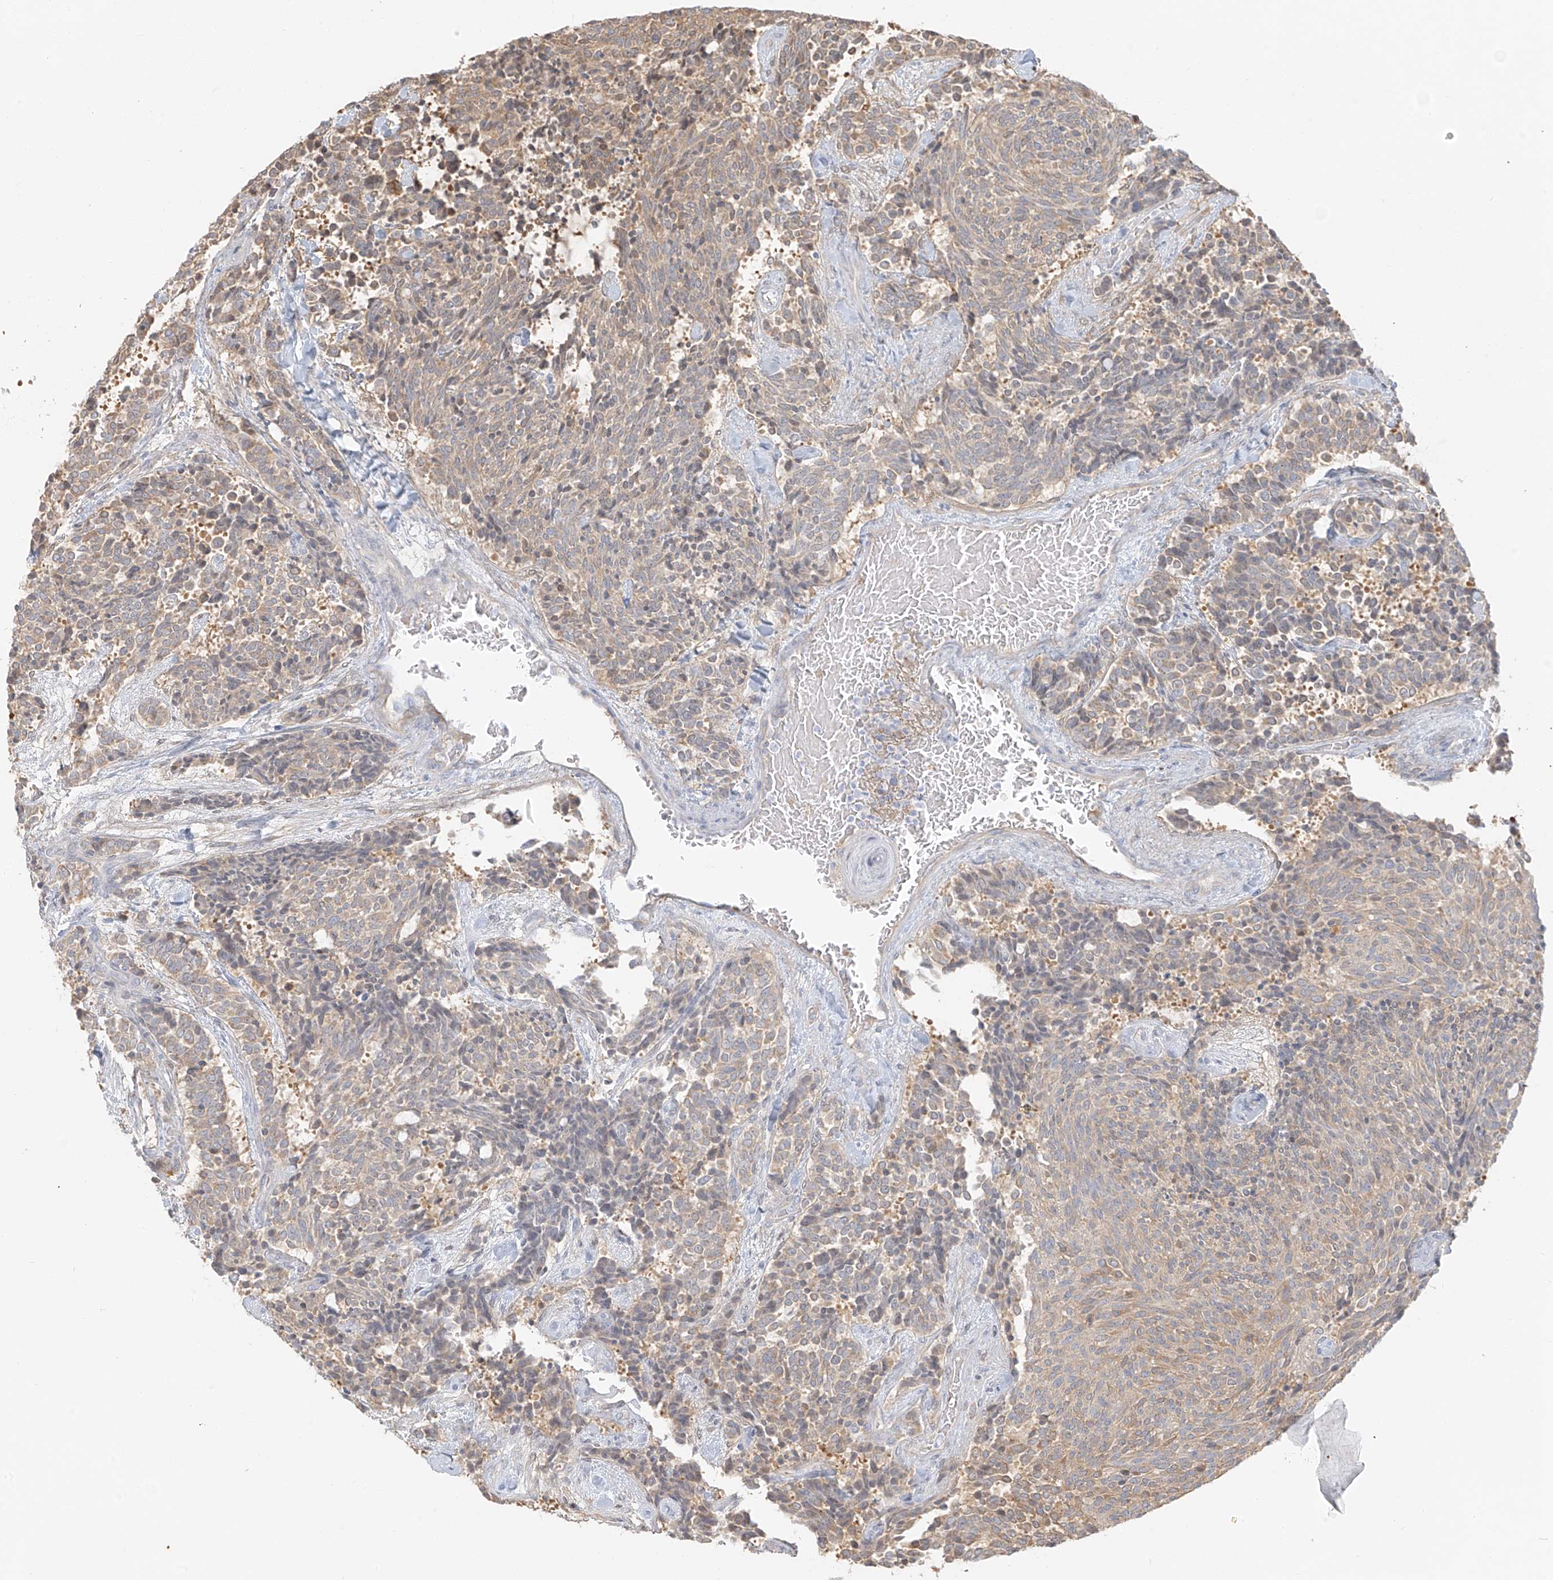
{"staining": {"intensity": "weak", "quantity": "25%-75%", "location": "cytoplasmic/membranous"}, "tissue": "carcinoid", "cell_type": "Tumor cells", "image_type": "cancer", "snomed": [{"axis": "morphology", "description": "Carcinoid, malignant, NOS"}, {"axis": "topography", "description": "Pancreas"}], "caption": "Protein staining of carcinoid tissue reveals weak cytoplasmic/membranous expression in approximately 25%-75% of tumor cells.", "gene": "UPK1B", "patient": {"sex": "female", "age": 54}}